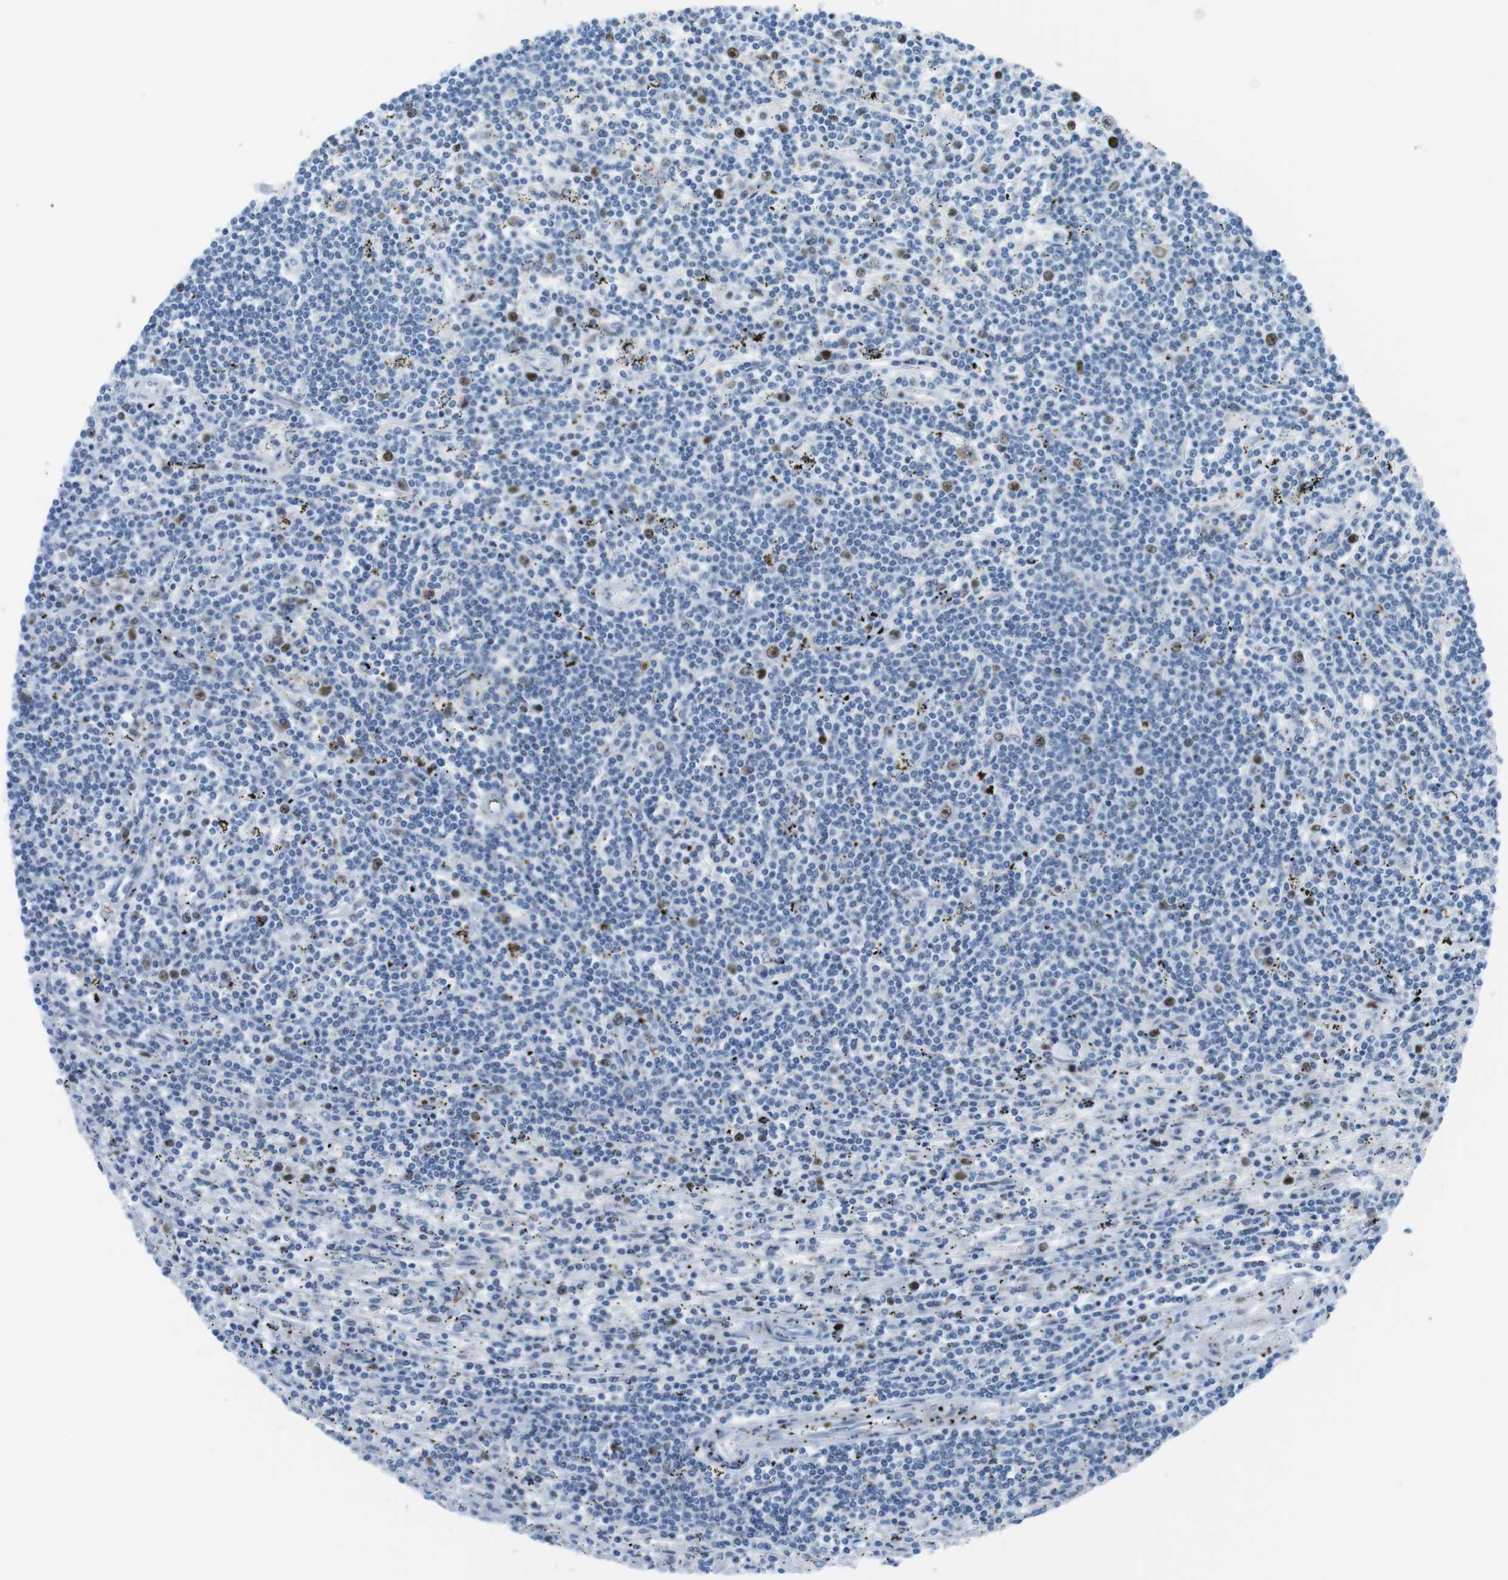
{"staining": {"intensity": "strong", "quantity": "<25%", "location": "nuclear"}, "tissue": "lymphoma", "cell_type": "Tumor cells", "image_type": "cancer", "snomed": [{"axis": "morphology", "description": "Malignant lymphoma, non-Hodgkin's type, Low grade"}, {"axis": "topography", "description": "Spleen"}], "caption": "Lymphoma stained with a protein marker exhibits strong staining in tumor cells.", "gene": "CHAF1A", "patient": {"sex": "male", "age": 76}}